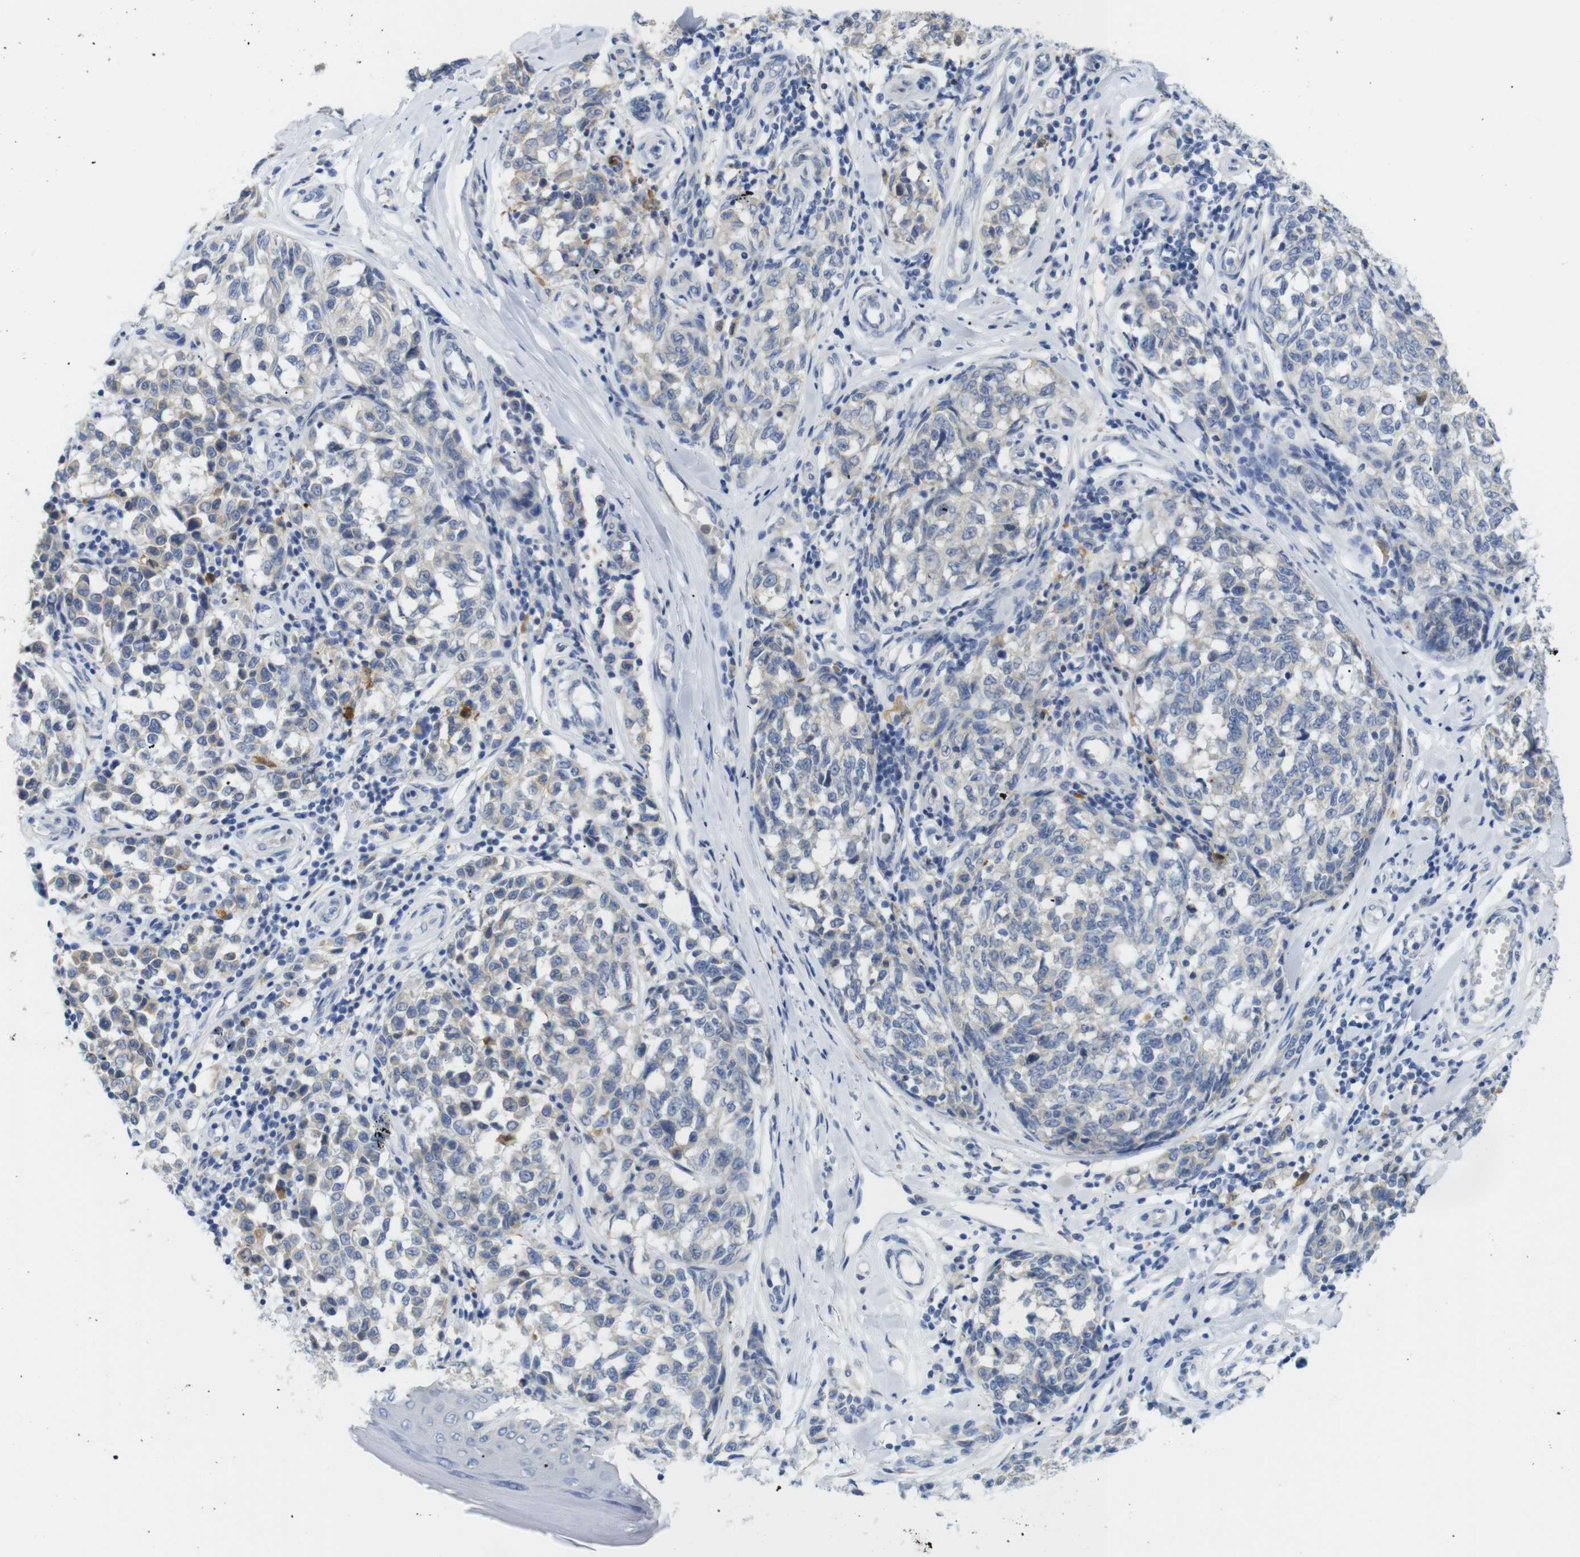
{"staining": {"intensity": "negative", "quantity": "none", "location": "none"}, "tissue": "melanoma", "cell_type": "Tumor cells", "image_type": "cancer", "snomed": [{"axis": "morphology", "description": "Malignant melanoma, NOS"}, {"axis": "topography", "description": "Skin"}], "caption": "The image reveals no staining of tumor cells in malignant melanoma. (DAB (3,3'-diaminobenzidine) immunohistochemistry, high magnification).", "gene": "NEBL", "patient": {"sex": "female", "age": 64}}